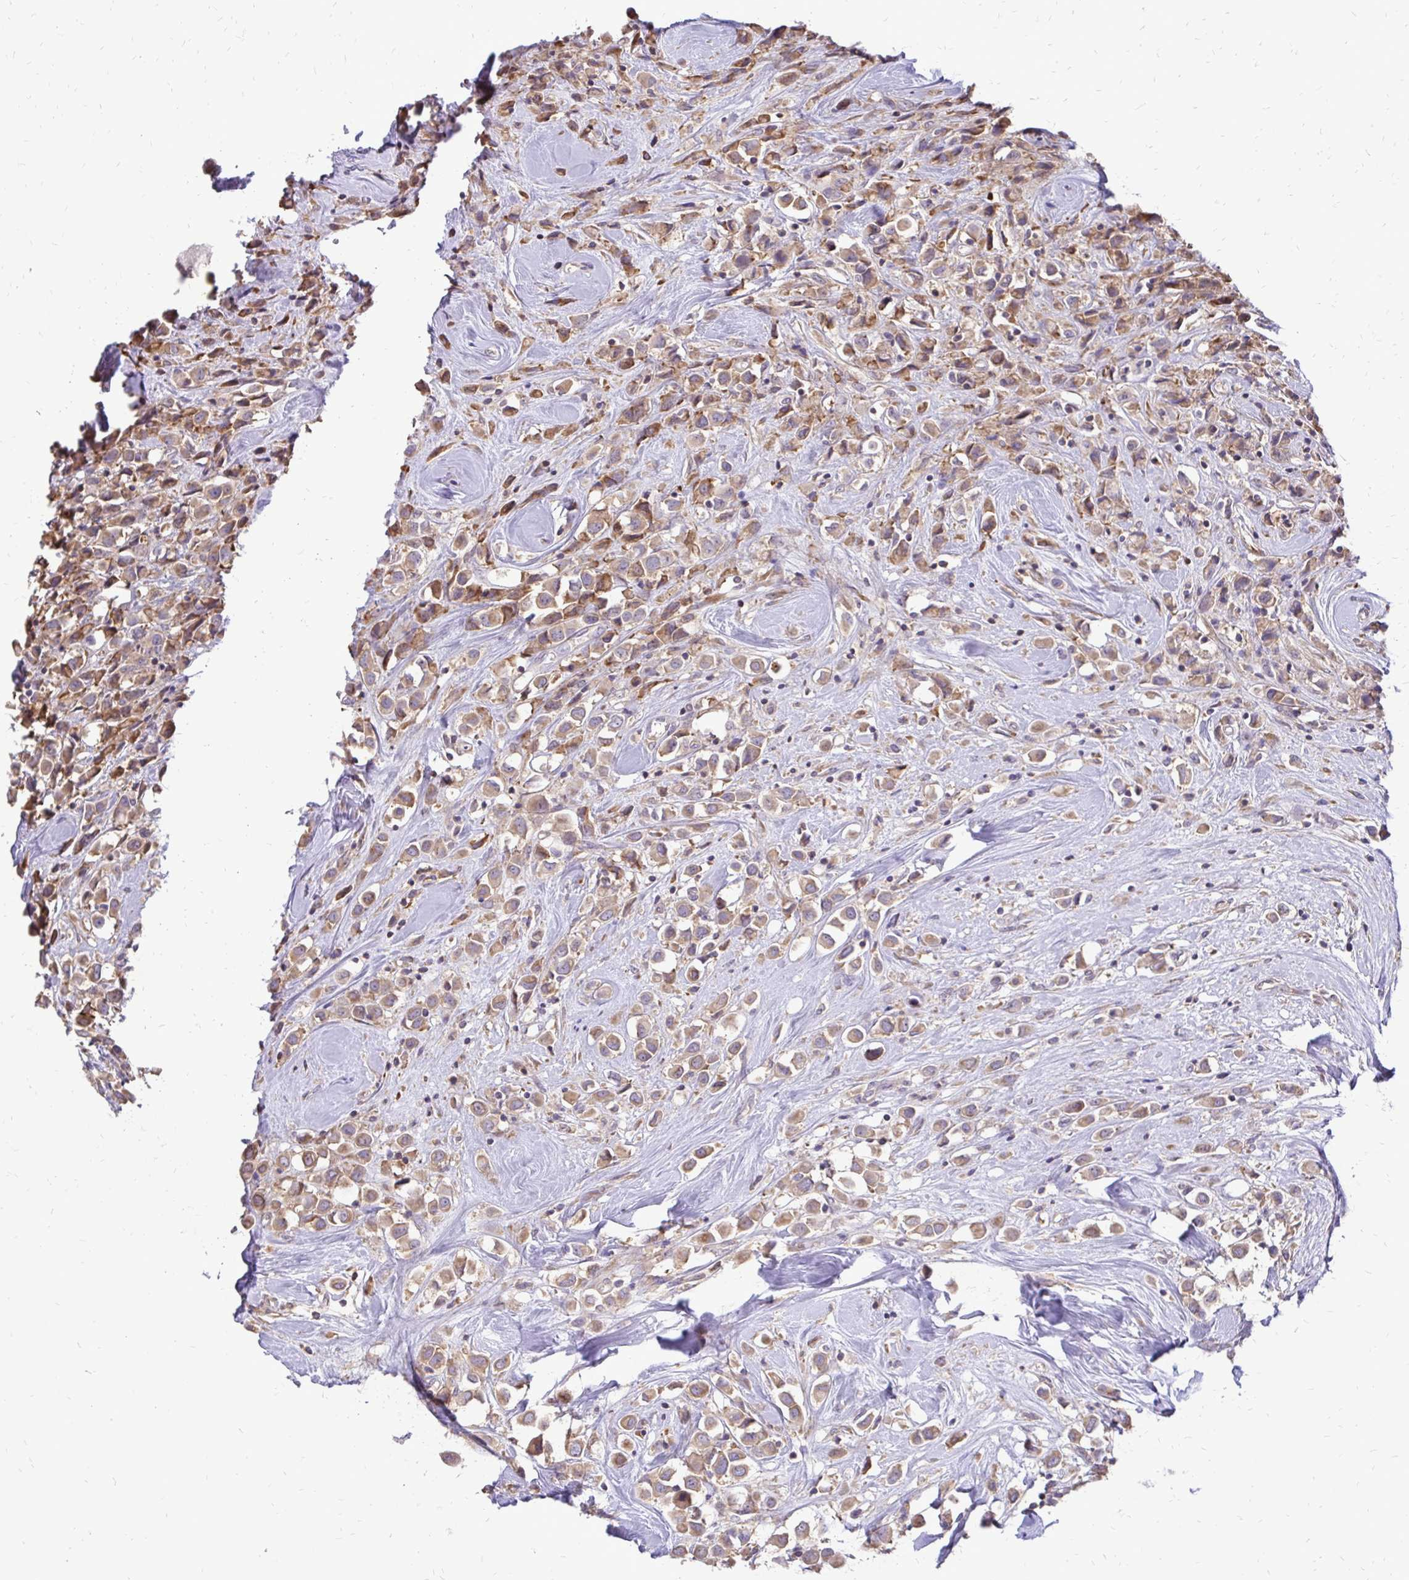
{"staining": {"intensity": "moderate", "quantity": ">75%", "location": "cytoplasmic/membranous"}, "tissue": "breast cancer", "cell_type": "Tumor cells", "image_type": "cancer", "snomed": [{"axis": "morphology", "description": "Duct carcinoma"}, {"axis": "topography", "description": "Breast"}], "caption": "Immunohistochemical staining of breast infiltrating ductal carcinoma displays medium levels of moderate cytoplasmic/membranous staining in about >75% of tumor cells.", "gene": "RPS3", "patient": {"sex": "female", "age": 61}}